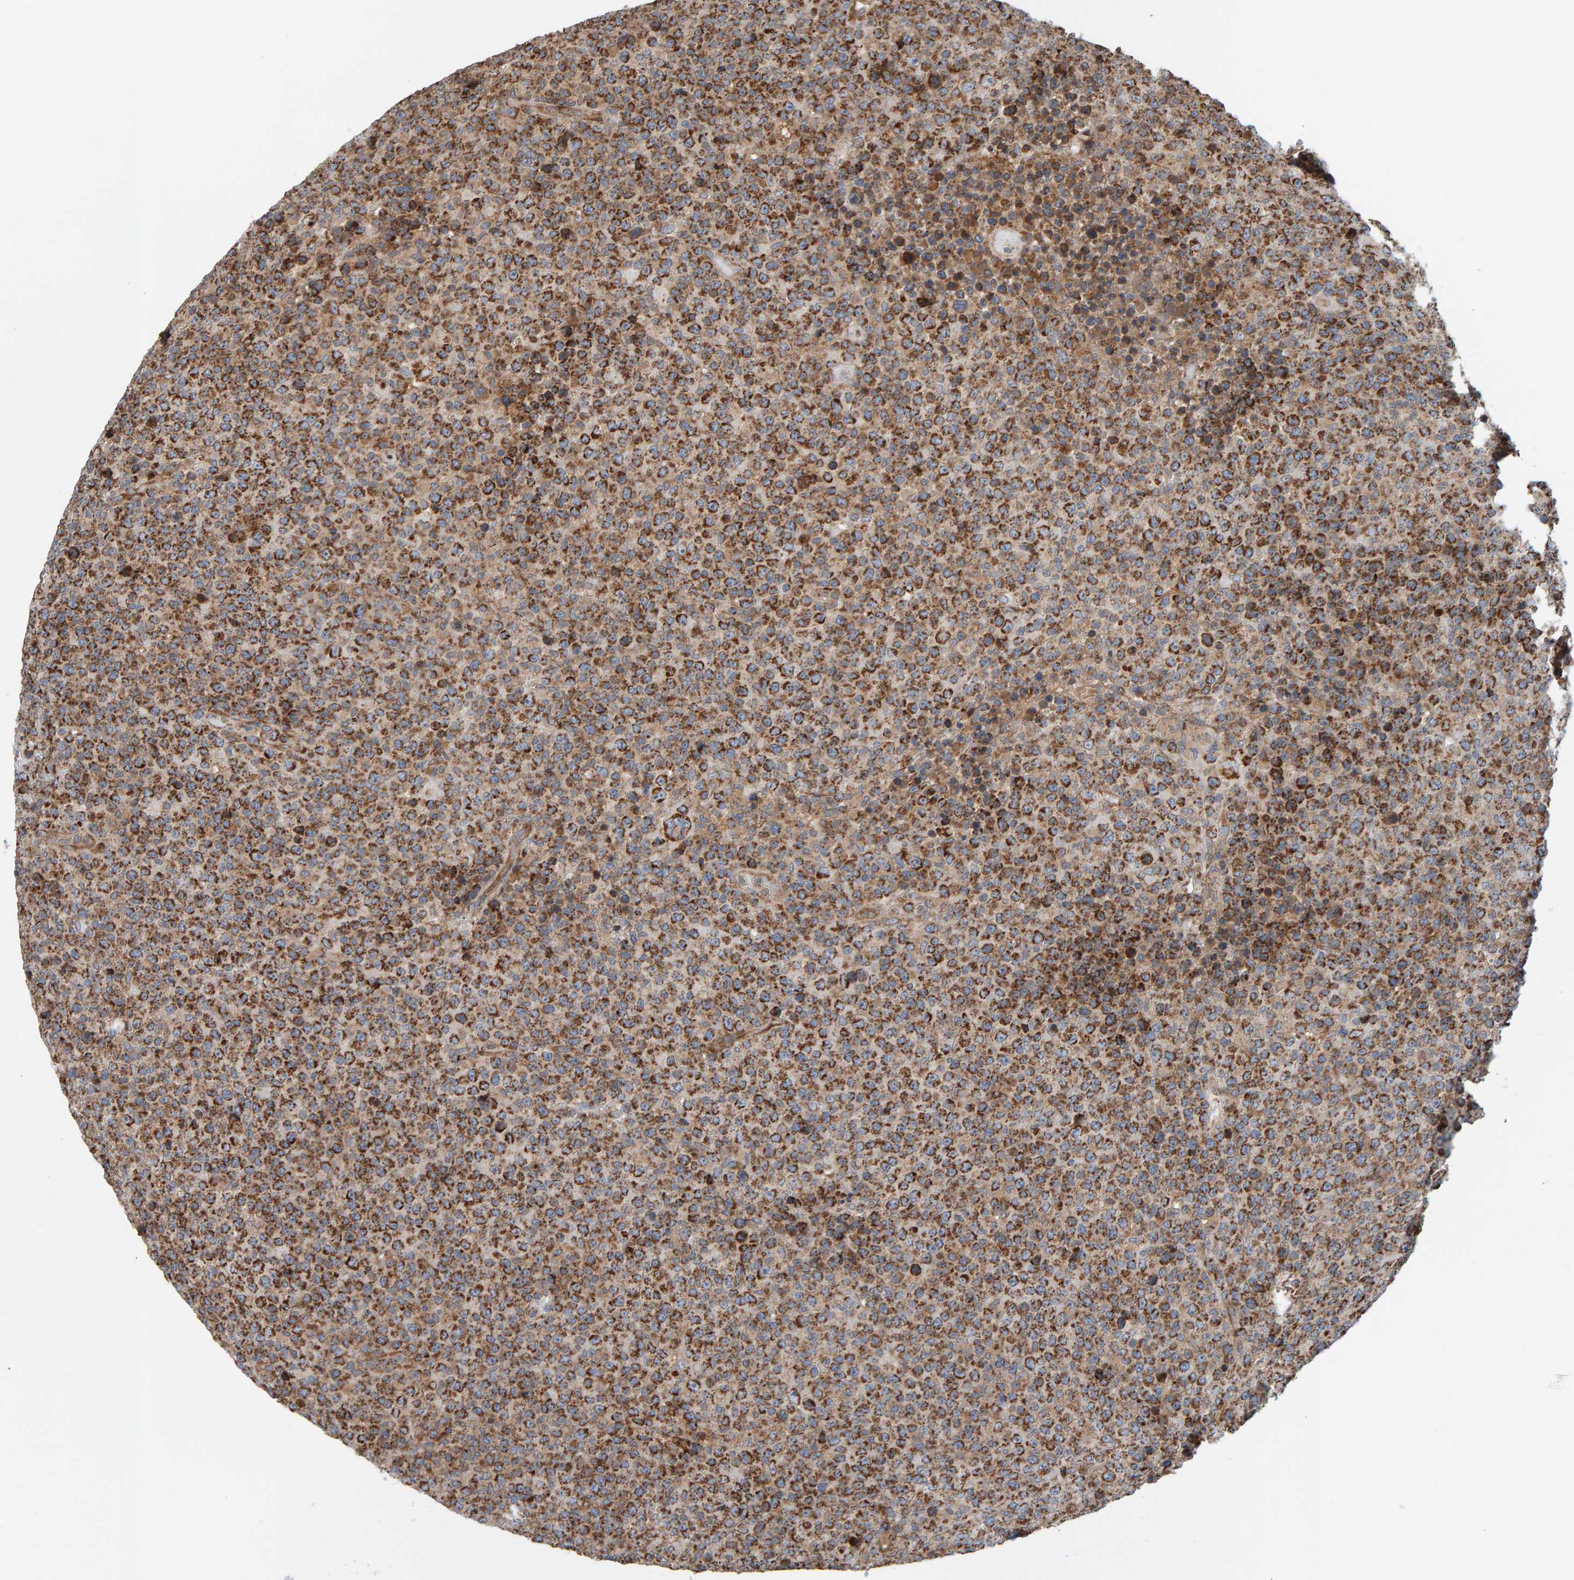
{"staining": {"intensity": "strong", "quantity": ">75%", "location": "cytoplasmic/membranous"}, "tissue": "lymphoma", "cell_type": "Tumor cells", "image_type": "cancer", "snomed": [{"axis": "morphology", "description": "Malignant lymphoma, non-Hodgkin's type, High grade"}, {"axis": "topography", "description": "Lymph node"}], "caption": "High-grade malignant lymphoma, non-Hodgkin's type was stained to show a protein in brown. There is high levels of strong cytoplasmic/membranous expression in about >75% of tumor cells. (DAB (3,3'-diaminobenzidine) IHC with brightfield microscopy, high magnification).", "gene": "MRPL45", "patient": {"sex": "male", "age": 13}}